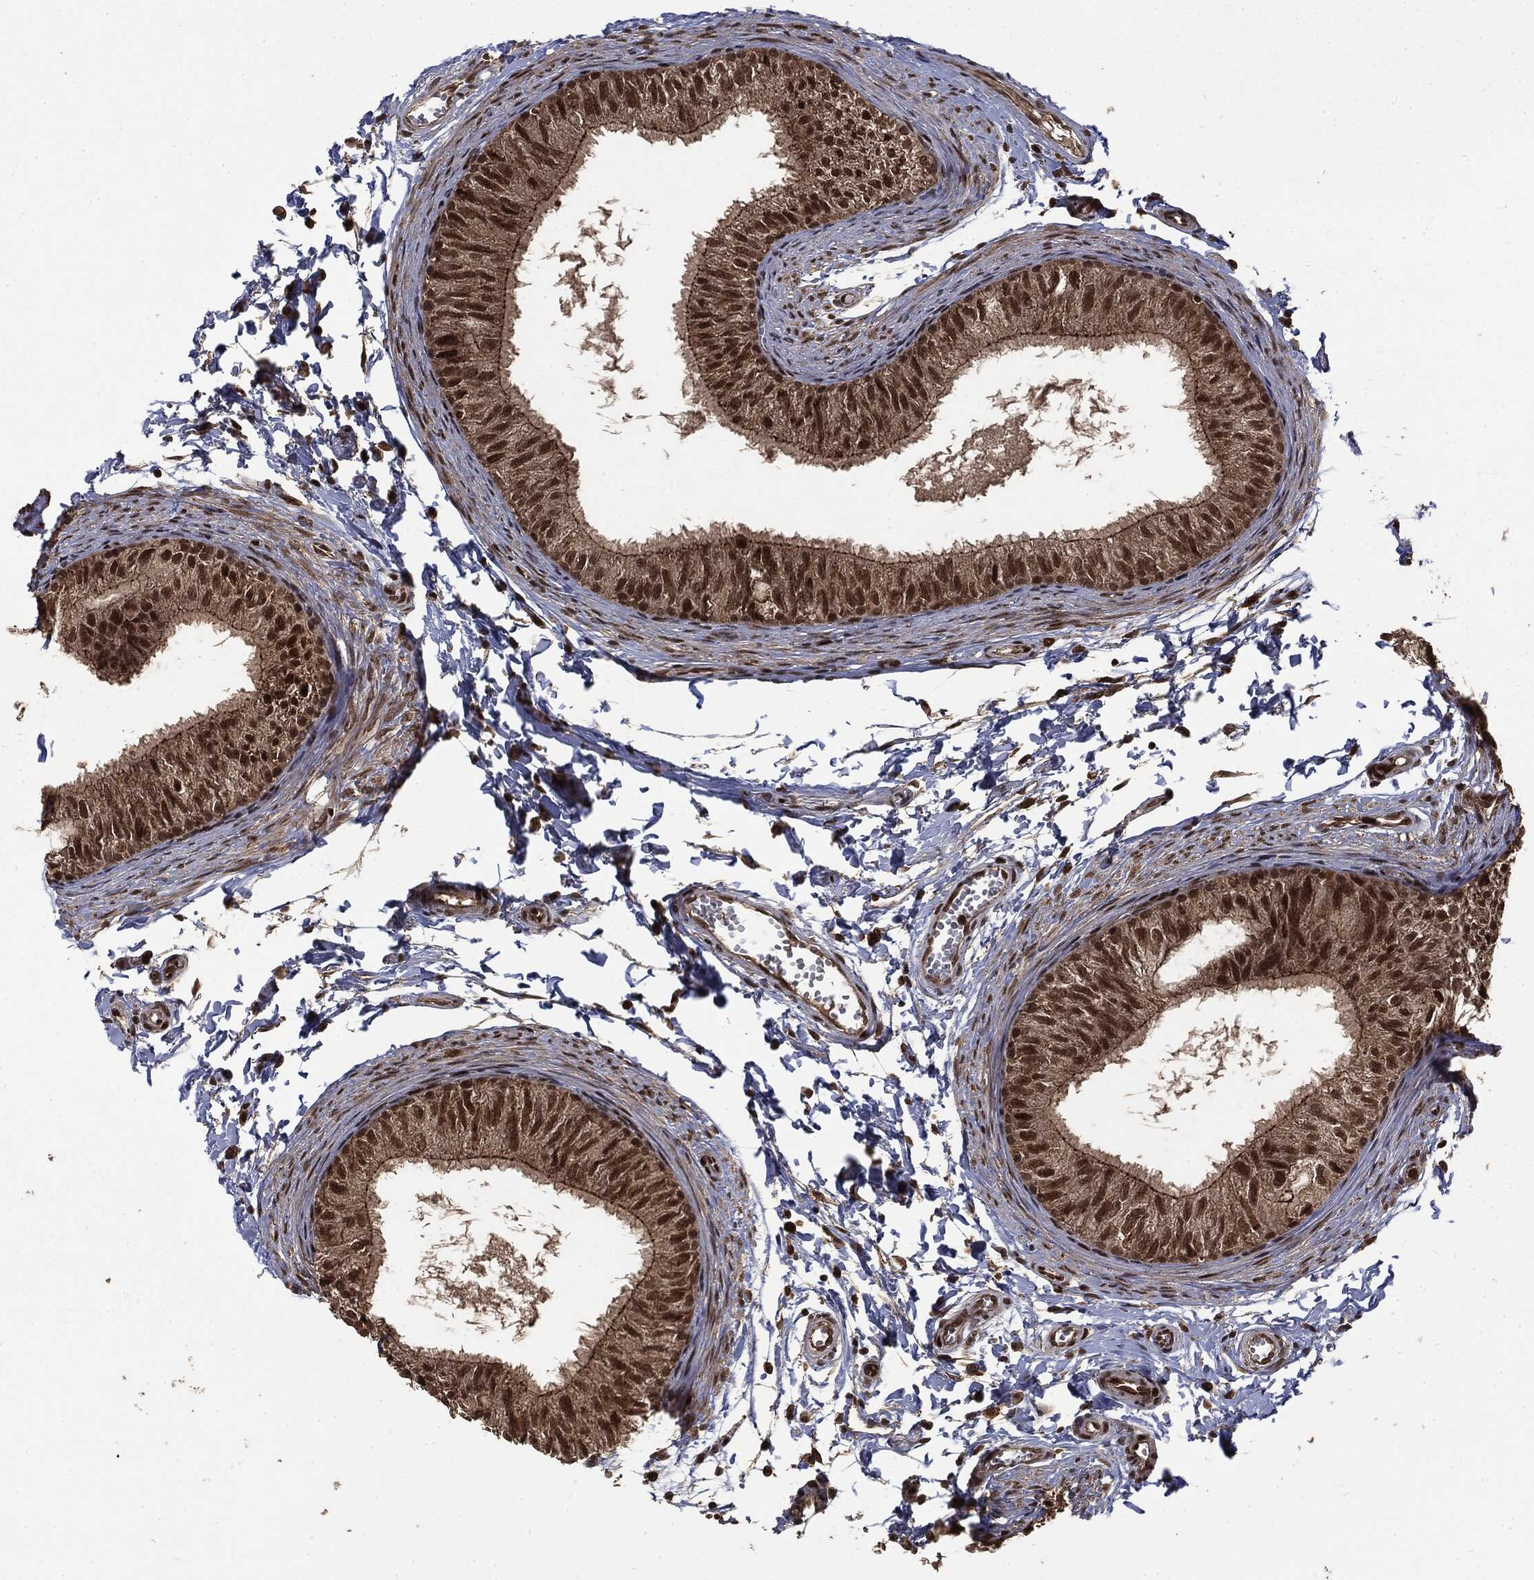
{"staining": {"intensity": "strong", "quantity": ">75%", "location": "cytoplasmic/membranous,nuclear"}, "tissue": "epididymis", "cell_type": "Glandular cells", "image_type": "normal", "snomed": [{"axis": "morphology", "description": "Normal tissue, NOS"}, {"axis": "topography", "description": "Epididymis"}], "caption": "Immunohistochemical staining of unremarkable human epididymis reveals high levels of strong cytoplasmic/membranous,nuclear positivity in approximately >75% of glandular cells. (DAB (3,3'-diaminobenzidine) = brown stain, brightfield microscopy at high magnification).", "gene": "CTDP1", "patient": {"sex": "male", "age": 22}}